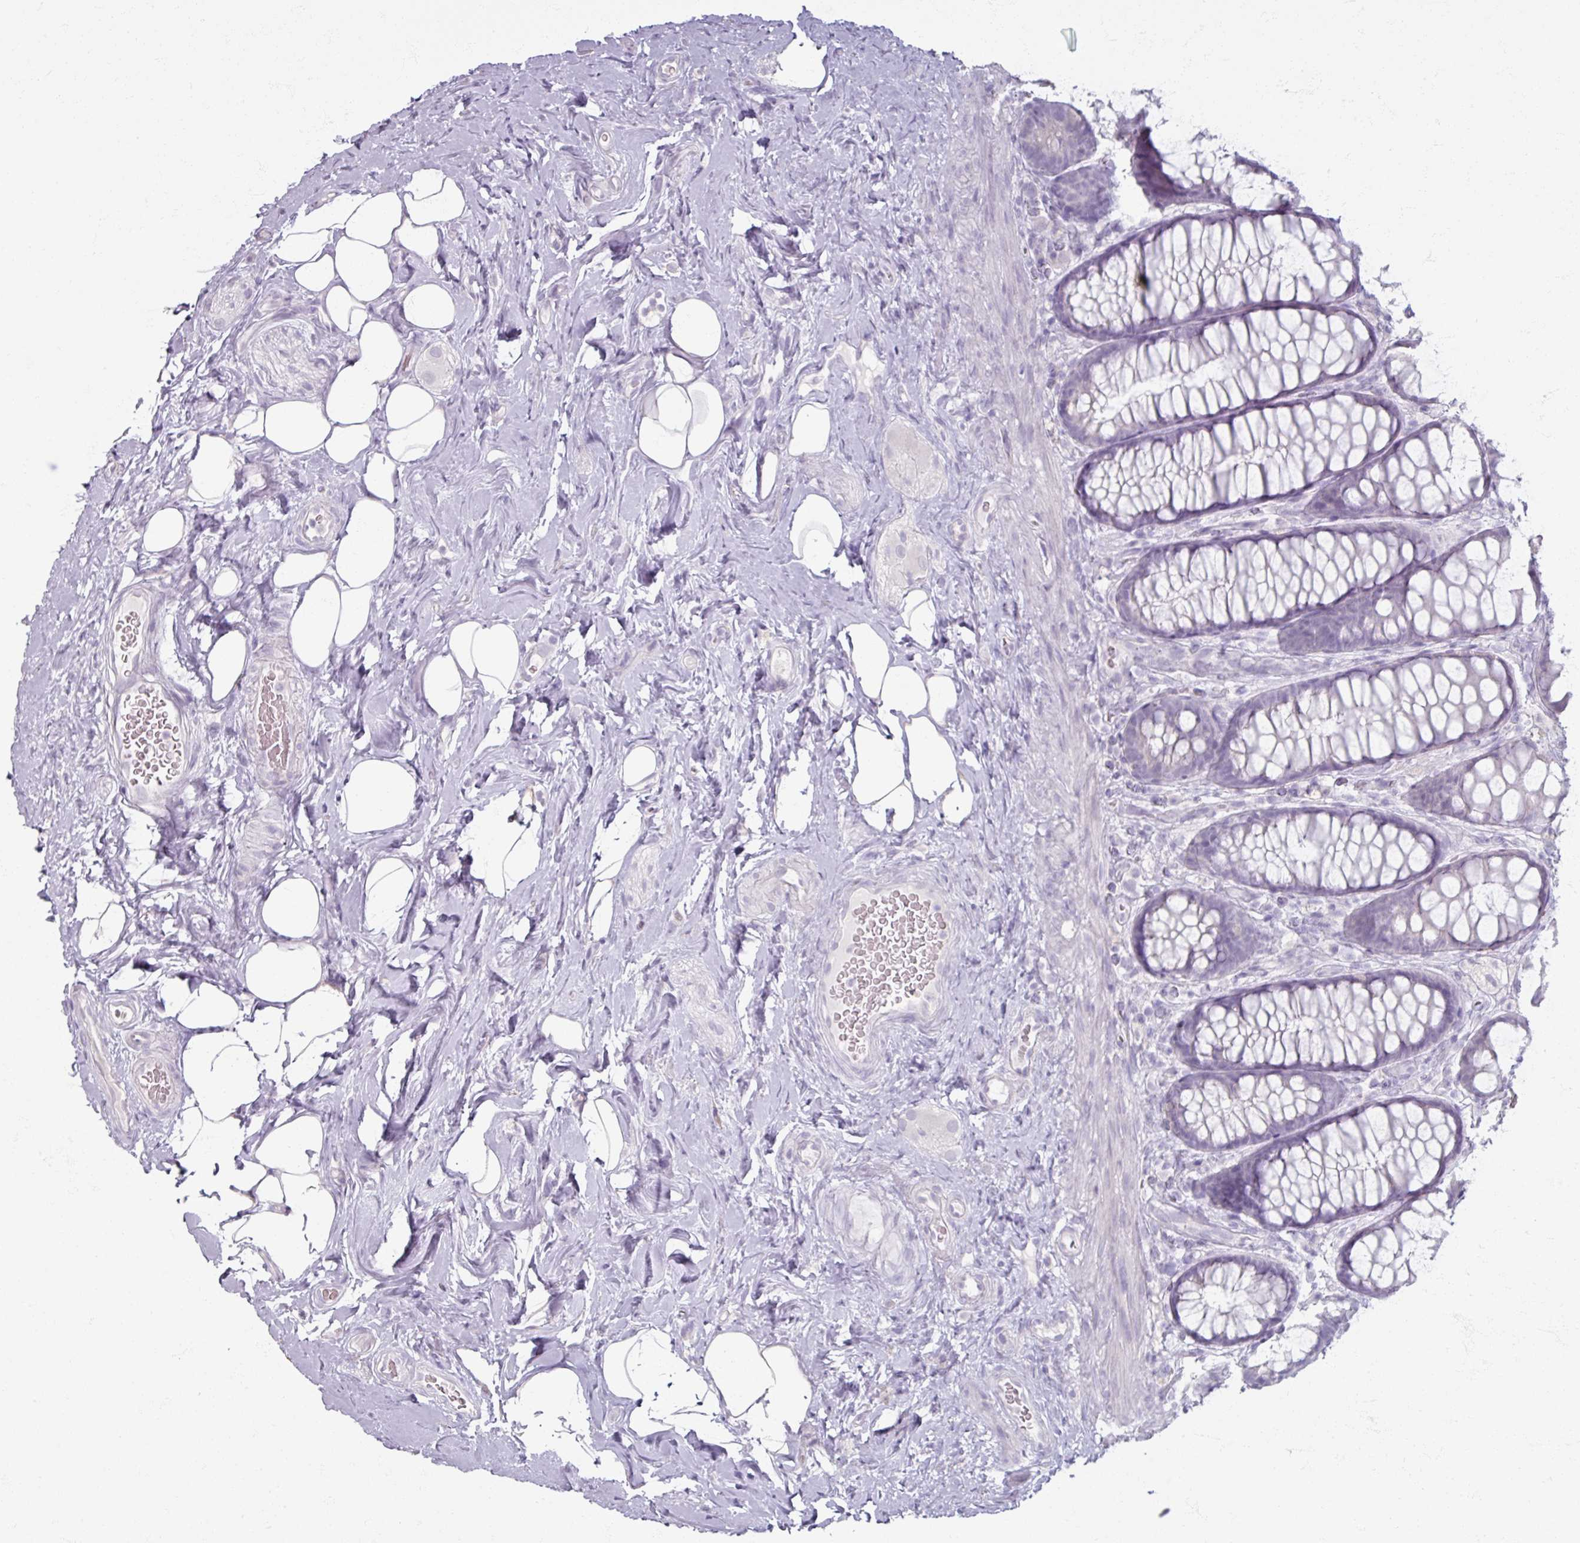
{"staining": {"intensity": "negative", "quantity": "none", "location": "none"}, "tissue": "rectum", "cell_type": "Glandular cells", "image_type": "normal", "snomed": [{"axis": "morphology", "description": "Normal tissue, NOS"}, {"axis": "topography", "description": "Rectum"}], "caption": "Rectum stained for a protein using immunohistochemistry (IHC) demonstrates no positivity glandular cells.", "gene": "TG", "patient": {"sex": "female", "age": 67}}